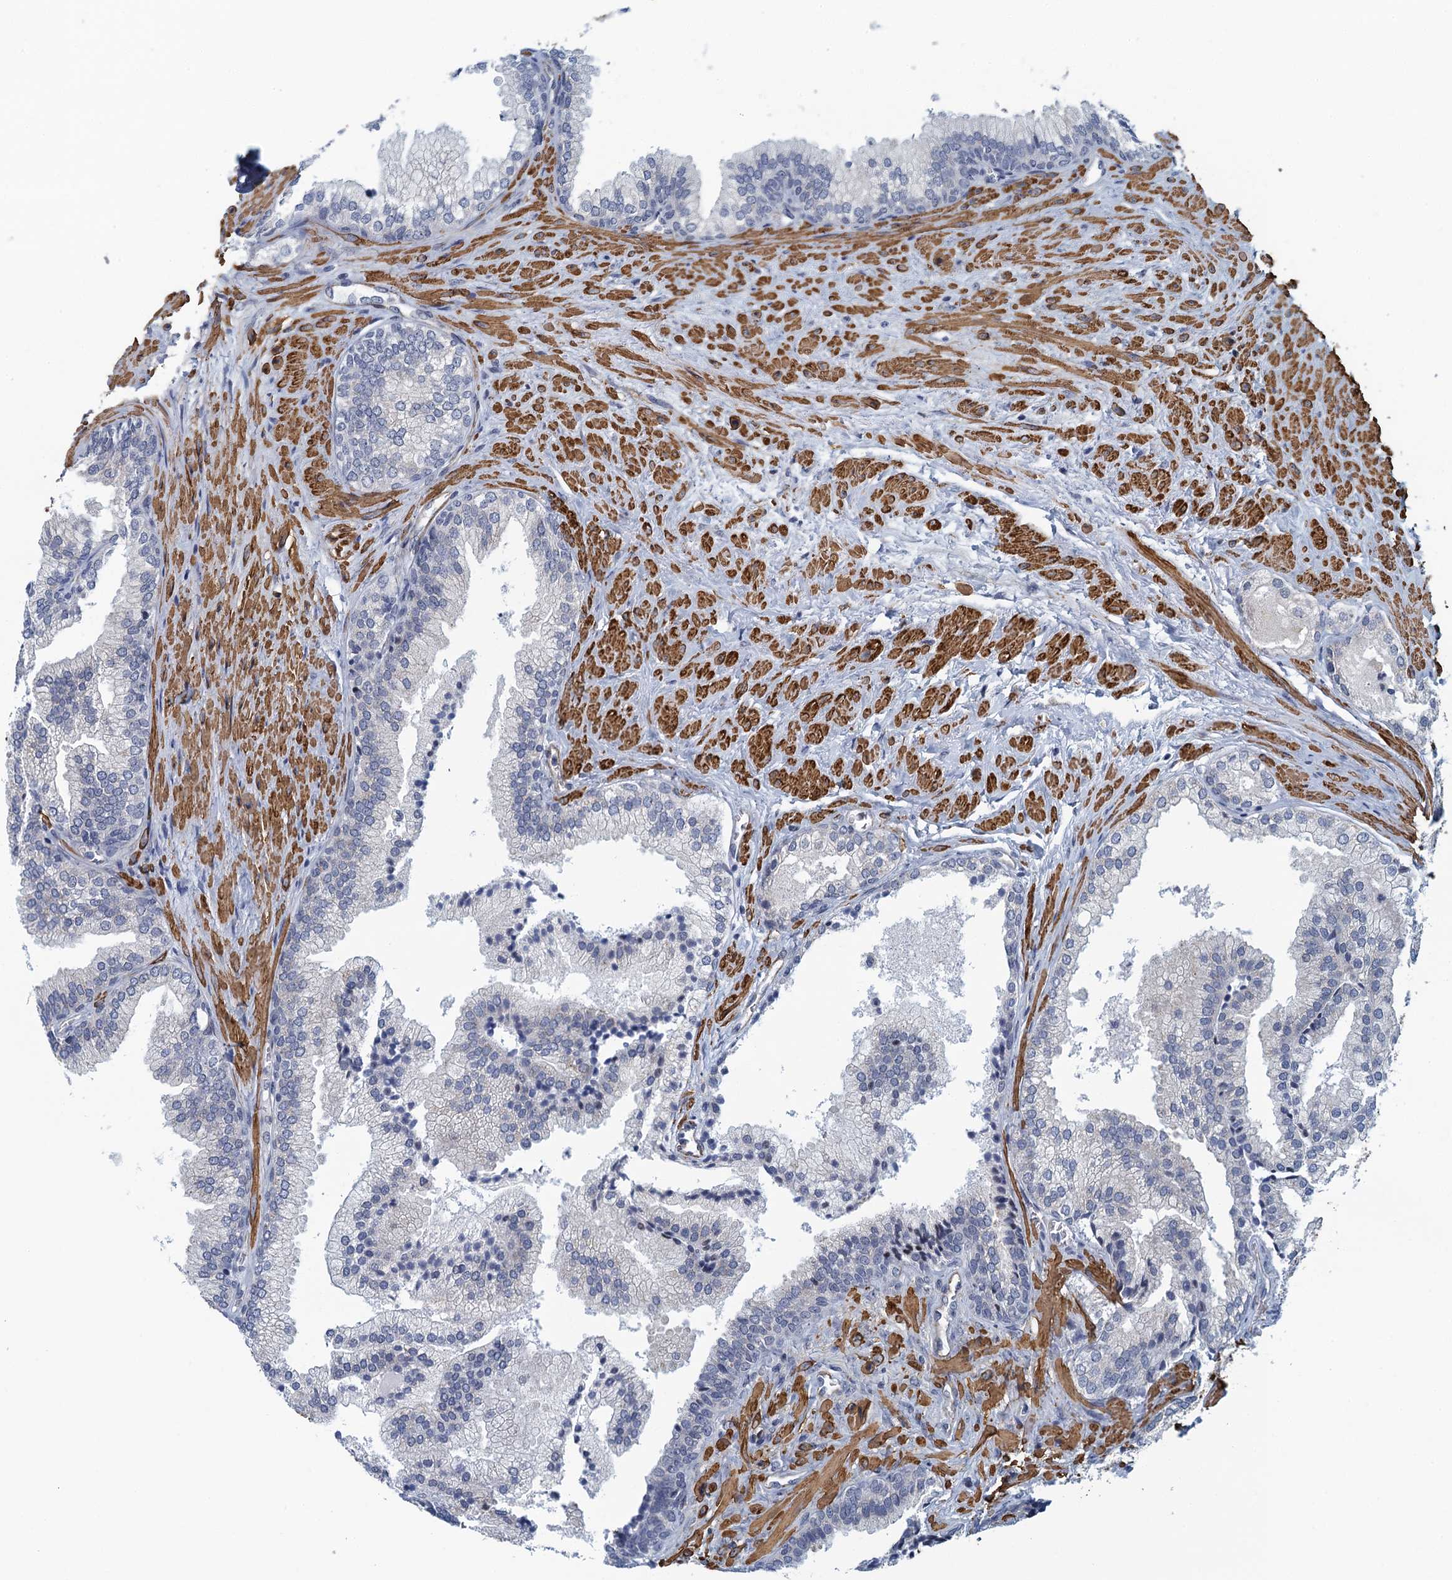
{"staining": {"intensity": "negative", "quantity": "none", "location": "none"}, "tissue": "prostate", "cell_type": "Glandular cells", "image_type": "normal", "snomed": [{"axis": "morphology", "description": "Normal tissue, NOS"}, {"axis": "topography", "description": "Prostate"}], "caption": "This histopathology image is of unremarkable prostate stained with immunohistochemistry (IHC) to label a protein in brown with the nuclei are counter-stained blue. There is no staining in glandular cells.", "gene": "ALG2", "patient": {"sex": "male", "age": 76}}